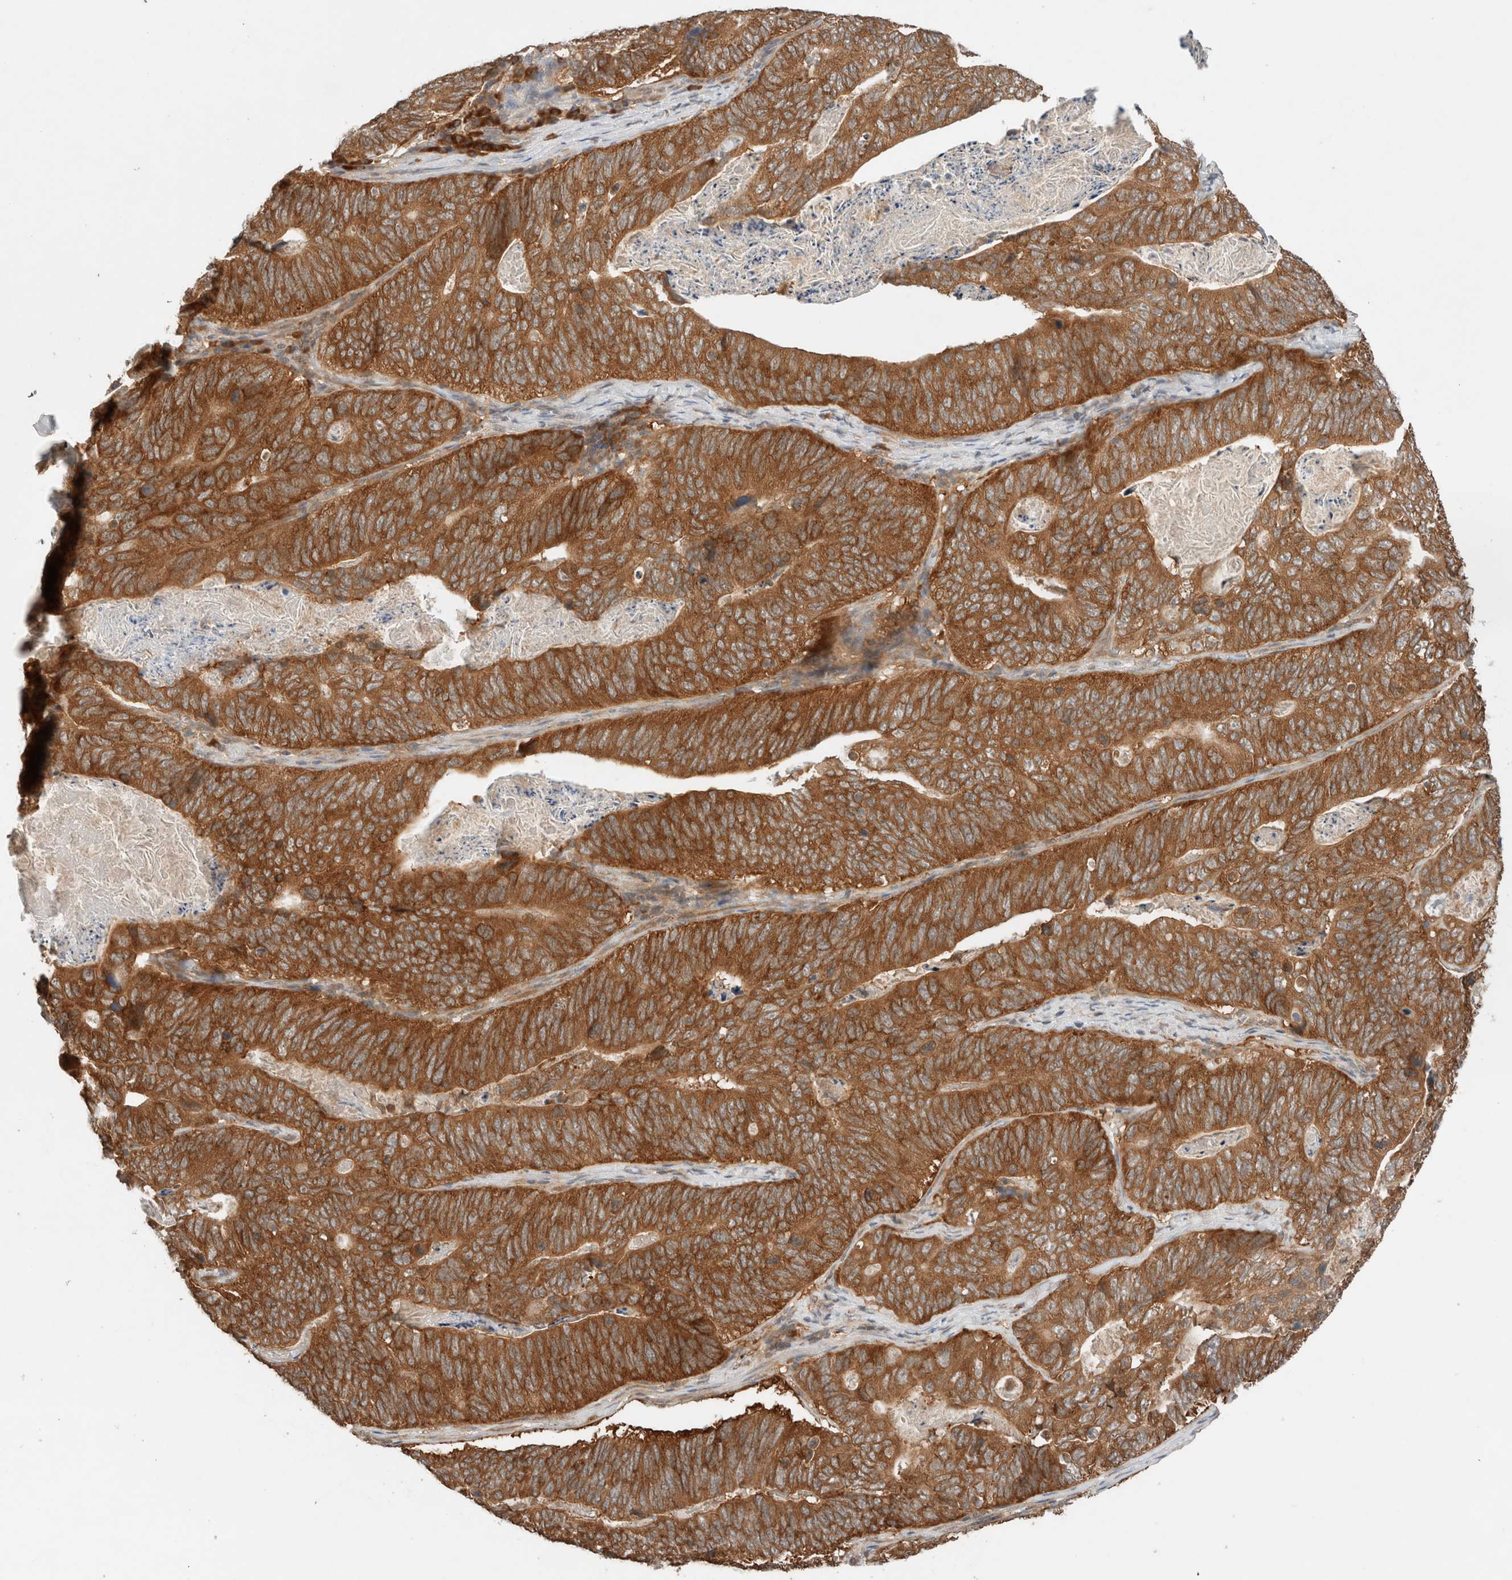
{"staining": {"intensity": "strong", "quantity": ">75%", "location": "cytoplasmic/membranous"}, "tissue": "stomach cancer", "cell_type": "Tumor cells", "image_type": "cancer", "snomed": [{"axis": "morphology", "description": "Normal tissue, NOS"}, {"axis": "morphology", "description": "Adenocarcinoma, NOS"}, {"axis": "topography", "description": "Stomach"}], "caption": "Immunohistochemical staining of stomach cancer (adenocarcinoma) displays high levels of strong cytoplasmic/membranous protein positivity in about >75% of tumor cells.", "gene": "ARFGEF2", "patient": {"sex": "female", "age": 89}}